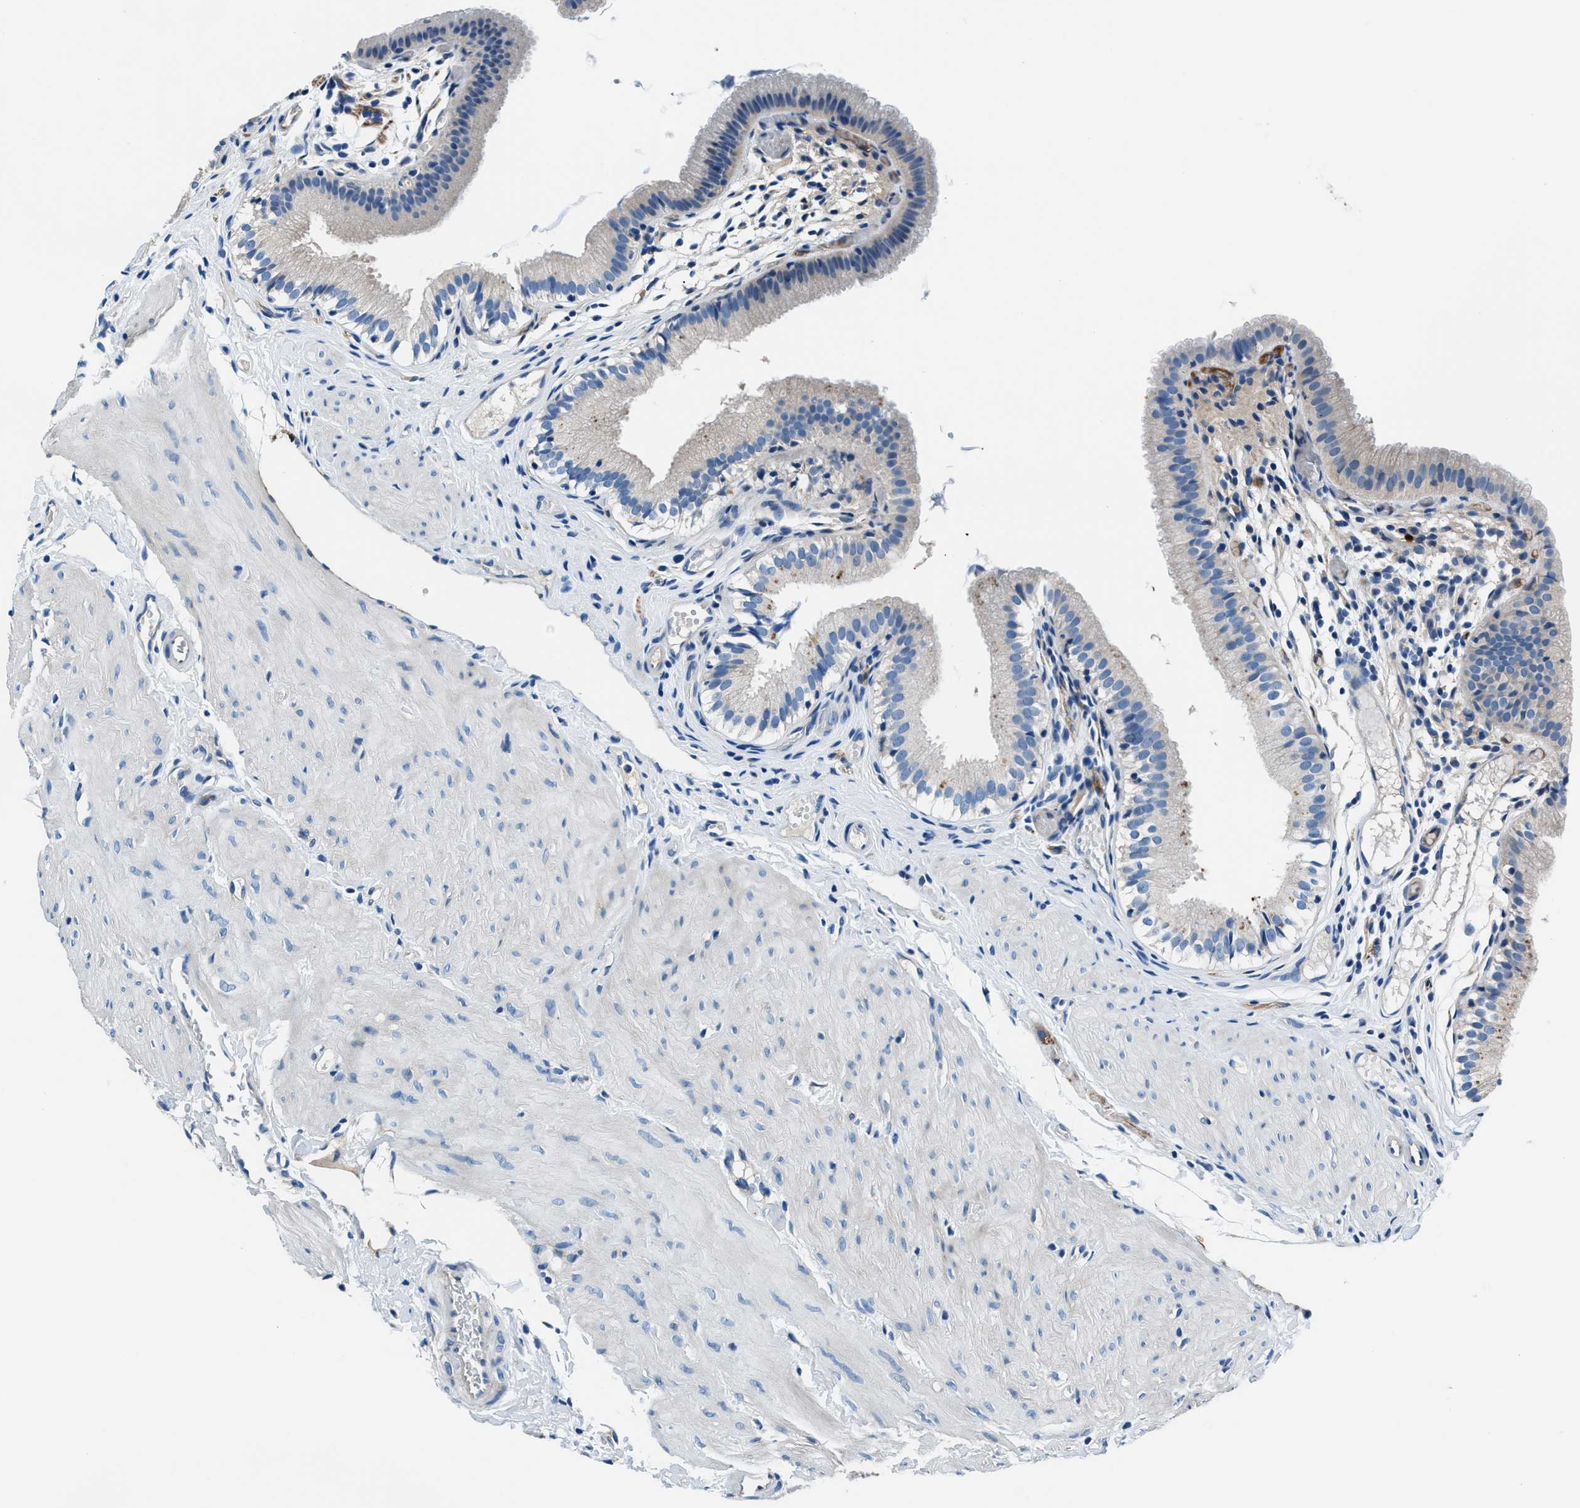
{"staining": {"intensity": "negative", "quantity": "none", "location": "none"}, "tissue": "gallbladder", "cell_type": "Glandular cells", "image_type": "normal", "snomed": [{"axis": "morphology", "description": "Normal tissue, NOS"}, {"axis": "topography", "description": "Gallbladder"}], "caption": "Protein analysis of unremarkable gallbladder exhibits no significant positivity in glandular cells.", "gene": "PRTFDC1", "patient": {"sex": "female", "age": 26}}